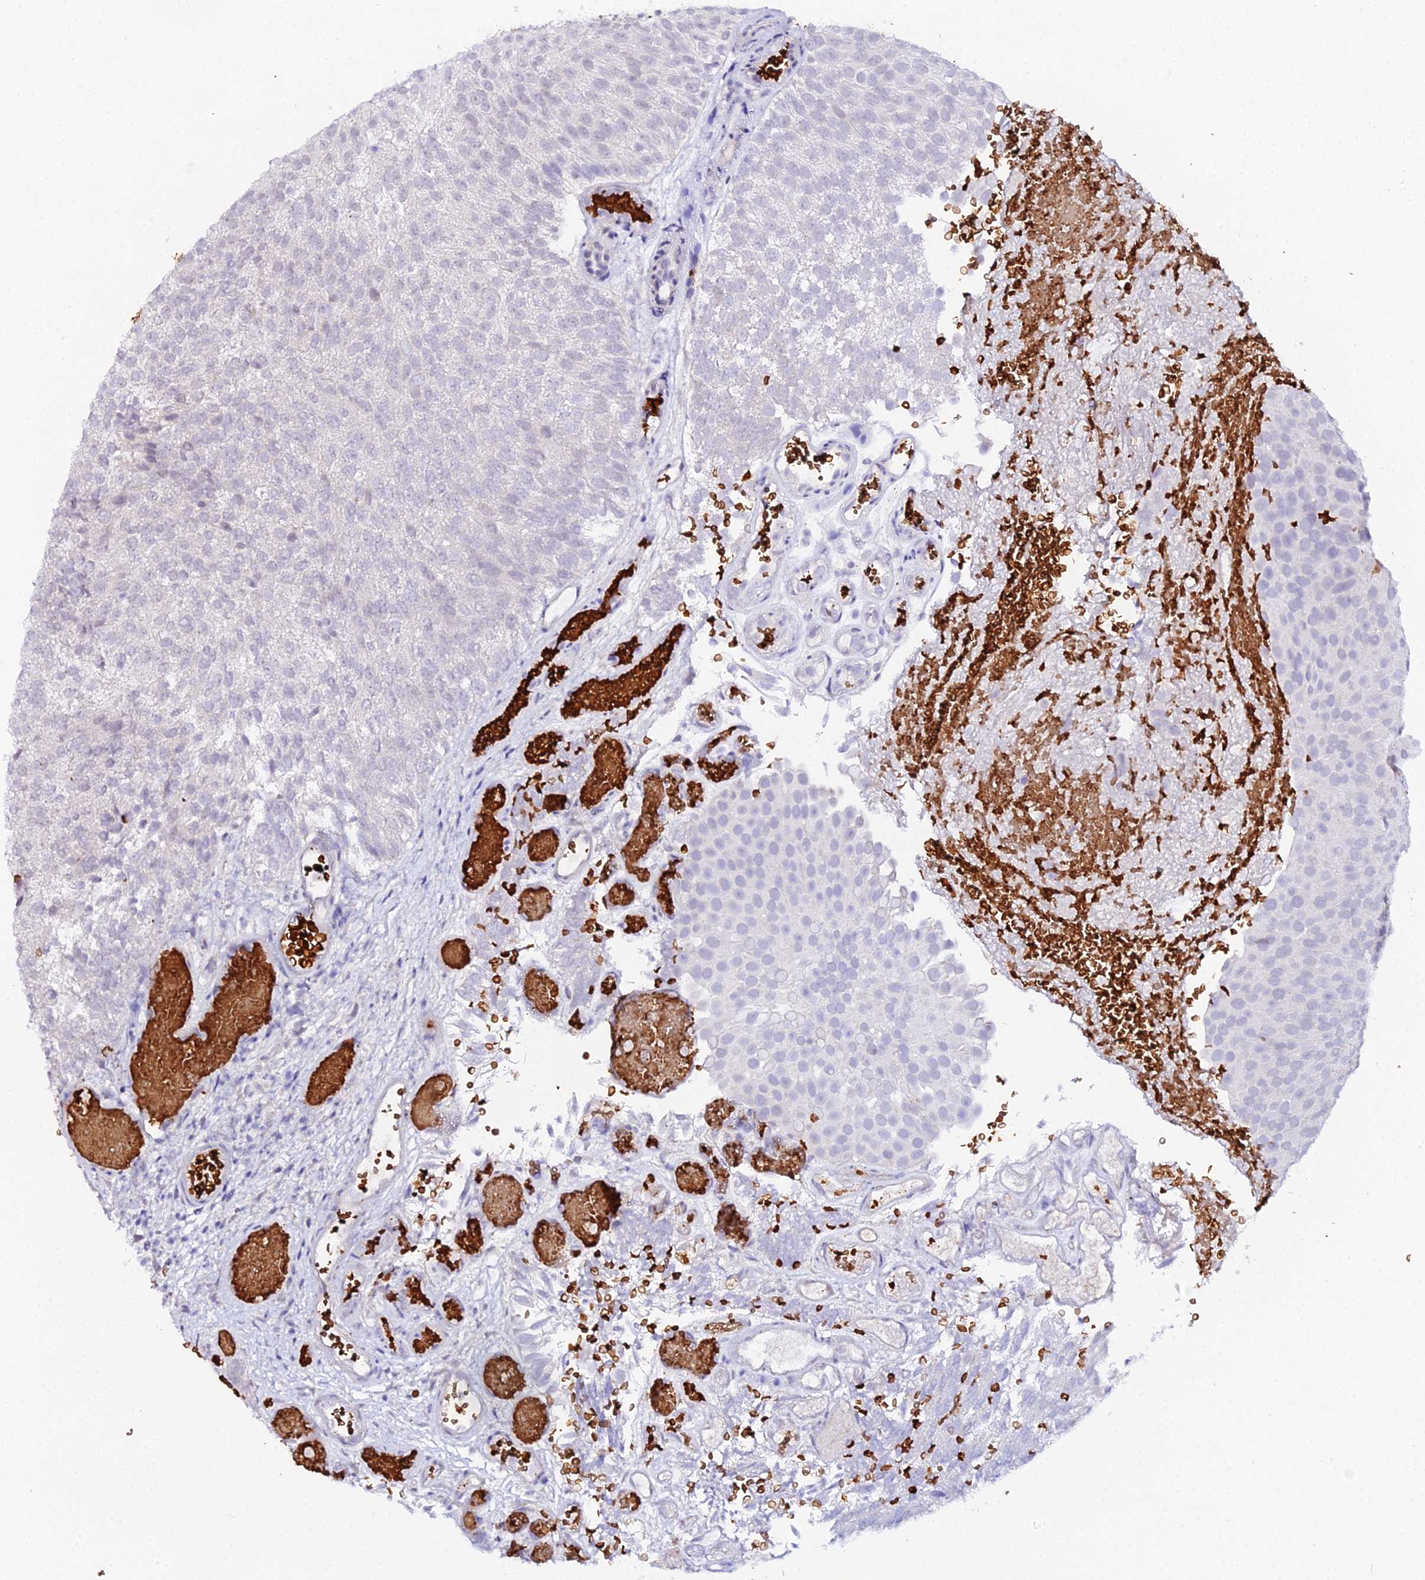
{"staining": {"intensity": "negative", "quantity": "none", "location": "none"}, "tissue": "urothelial cancer", "cell_type": "Tumor cells", "image_type": "cancer", "snomed": [{"axis": "morphology", "description": "Urothelial carcinoma, Low grade"}, {"axis": "topography", "description": "Urinary bladder"}], "caption": "An immunohistochemistry (IHC) image of urothelial carcinoma (low-grade) is shown. There is no staining in tumor cells of urothelial carcinoma (low-grade).", "gene": "CFAP45", "patient": {"sex": "male", "age": 78}}